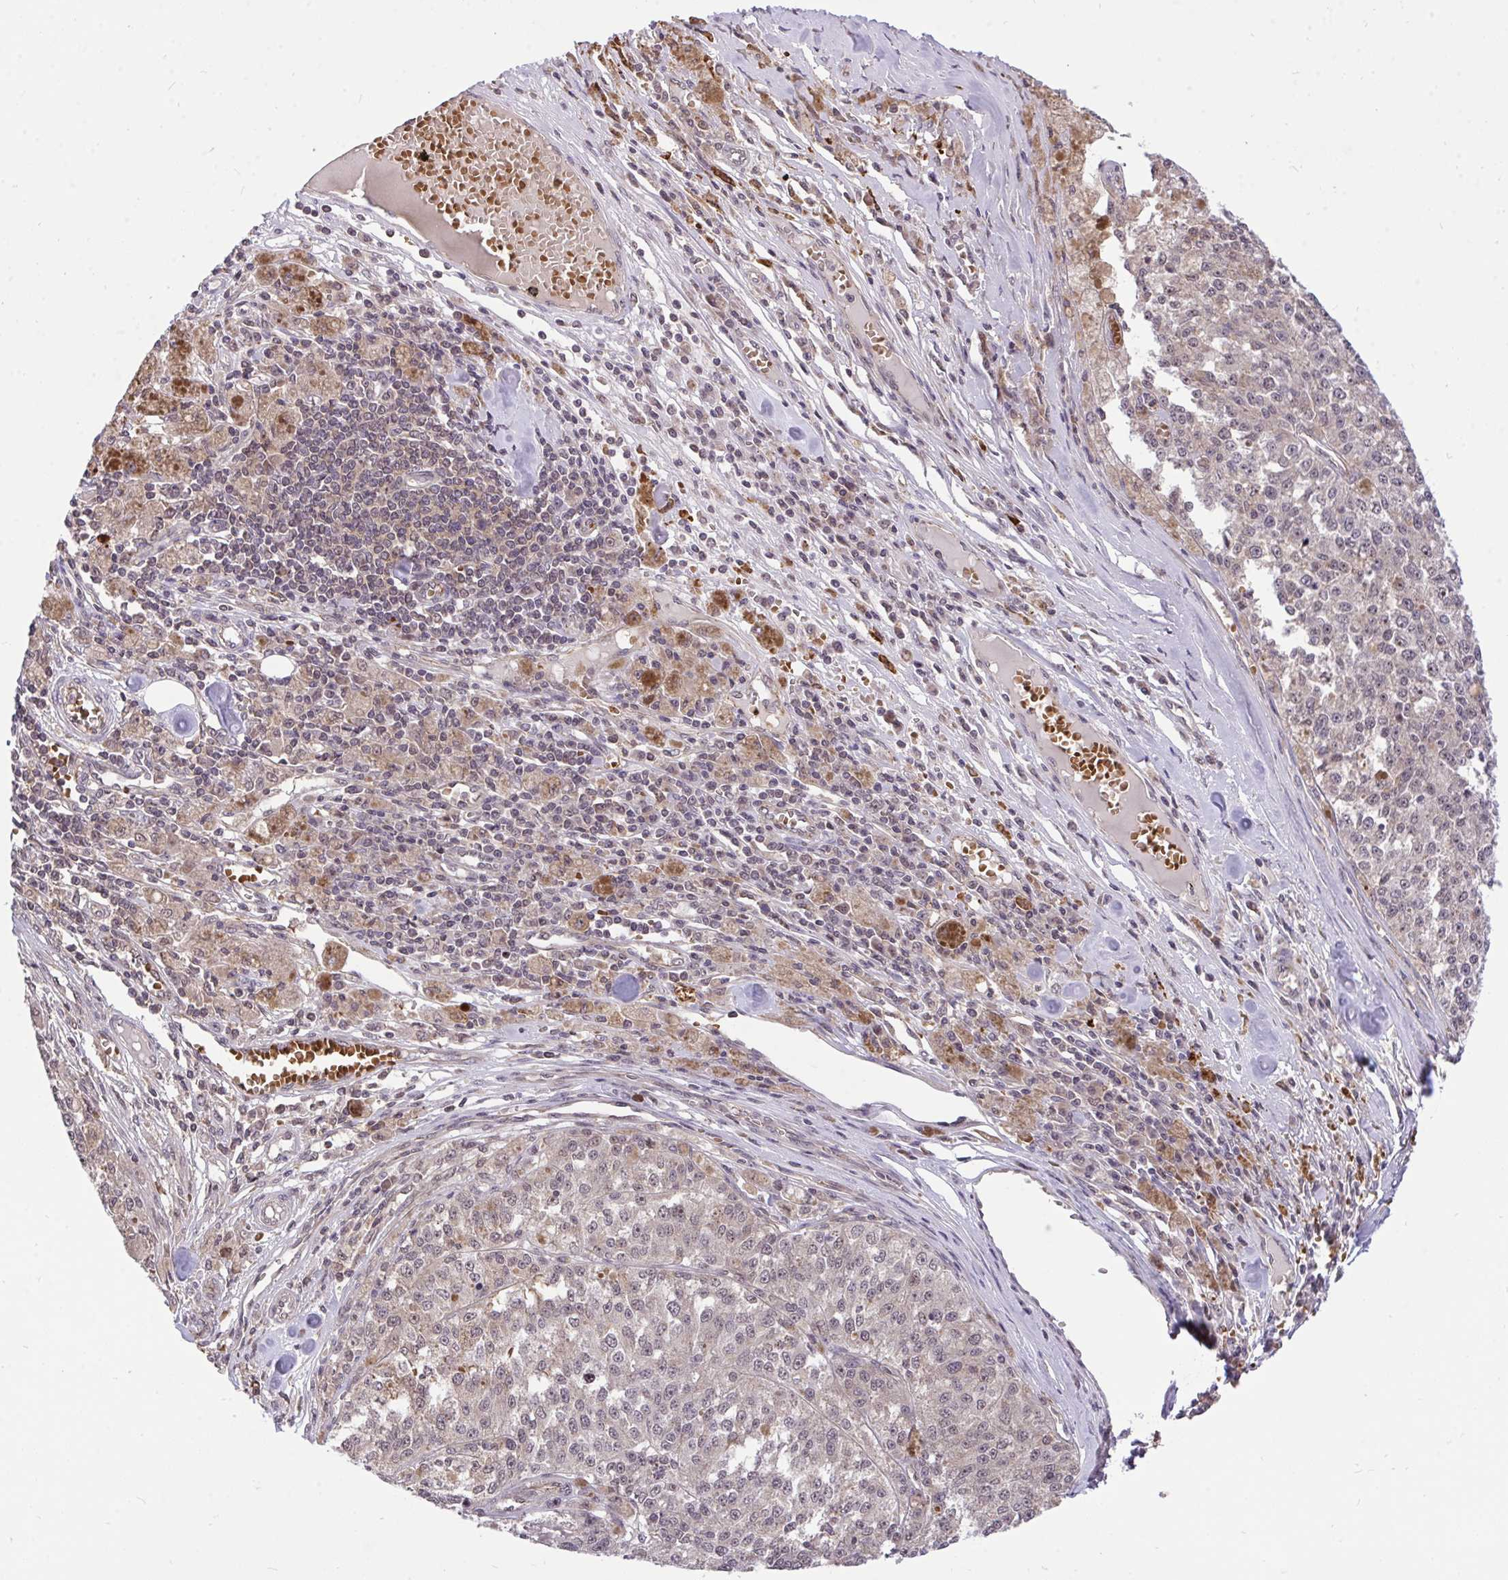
{"staining": {"intensity": "negative", "quantity": "none", "location": "none"}, "tissue": "melanoma", "cell_type": "Tumor cells", "image_type": "cancer", "snomed": [{"axis": "morphology", "description": "Malignant melanoma, Metastatic site"}, {"axis": "topography", "description": "Lymph node"}], "caption": "Immunohistochemical staining of malignant melanoma (metastatic site) shows no significant positivity in tumor cells. (DAB (3,3'-diaminobenzidine) immunohistochemistry (IHC), high magnification).", "gene": "PPP1CA", "patient": {"sex": "female", "age": 64}}